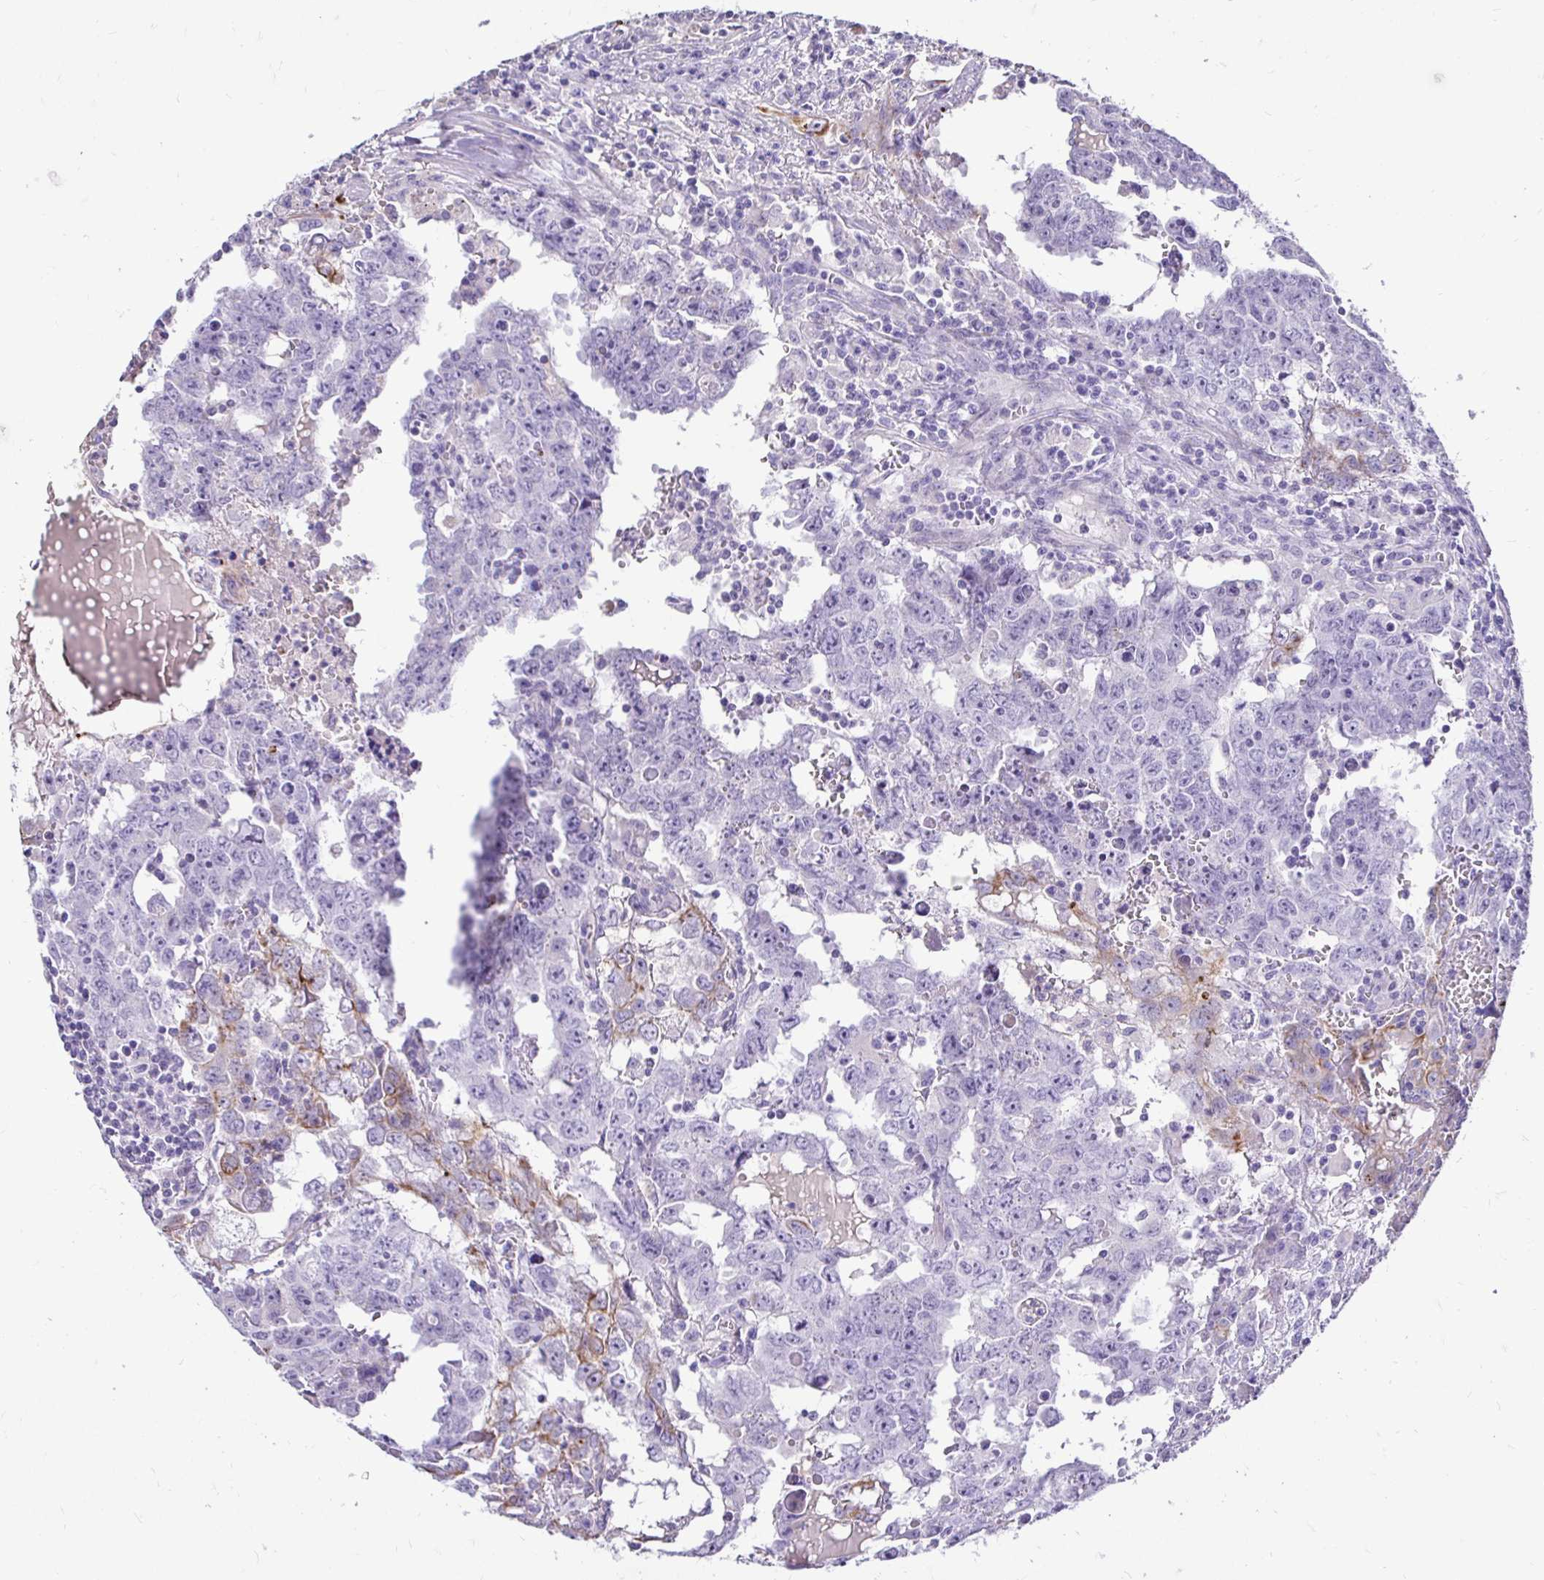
{"staining": {"intensity": "moderate", "quantity": "<25%", "location": "cytoplasmic/membranous"}, "tissue": "testis cancer", "cell_type": "Tumor cells", "image_type": "cancer", "snomed": [{"axis": "morphology", "description": "Carcinoma, Embryonal, NOS"}, {"axis": "topography", "description": "Testis"}], "caption": "Embryonal carcinoma (testis) was stained to show a protein in brown. There is low levels of moderate cytoplasmic/membranous staining in about <25% of tumor cells.", "gene": "TAF1D", "patient": {"sex": "male", "age": 22}}